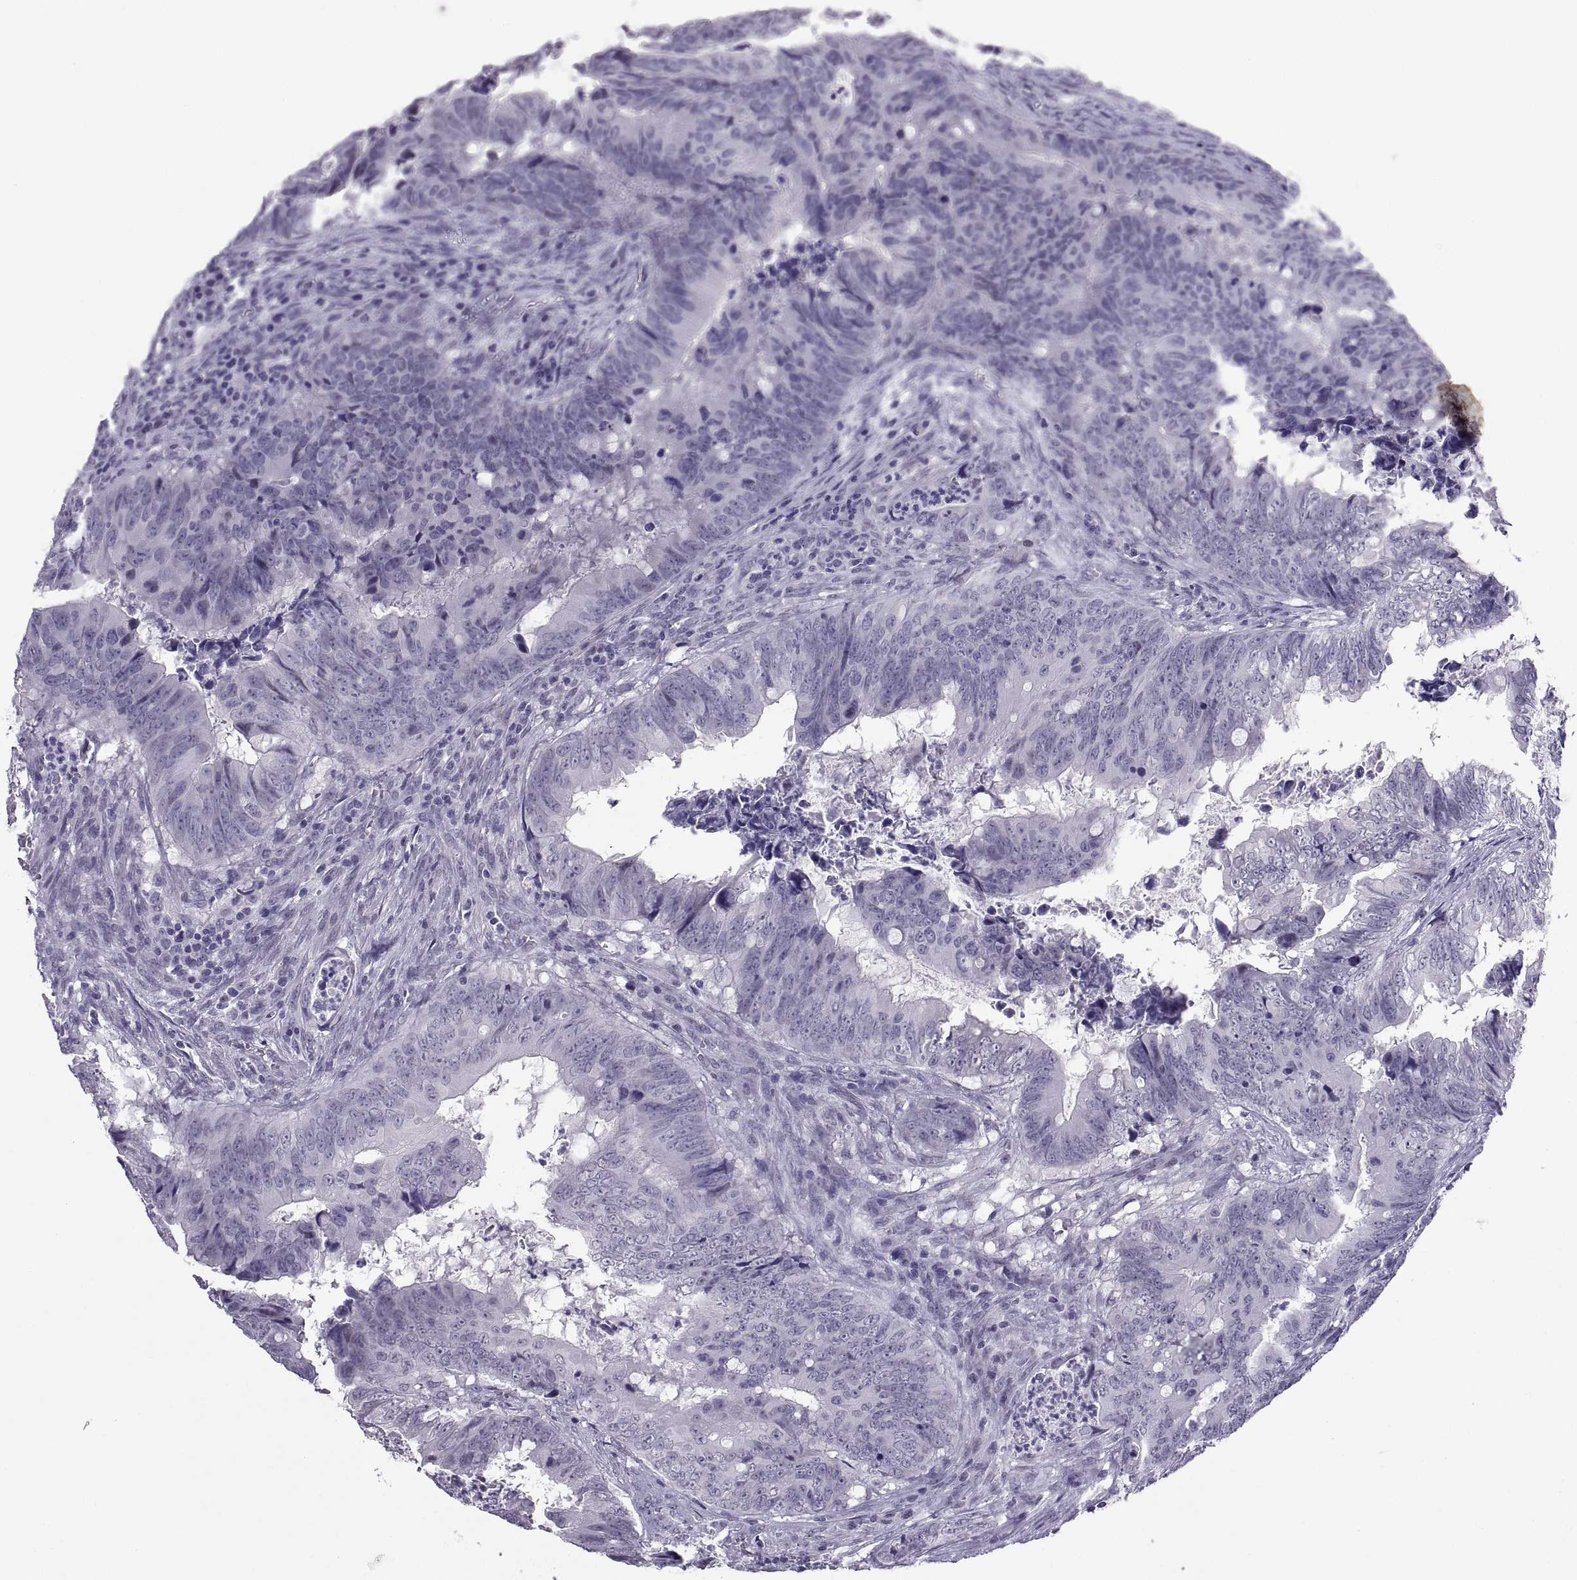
{"staining": {"intensity": "negative", "quantity": "none", "location": "none"}, "tissue": "colorectal cancer", "cell_type": "Tumor cells", "image_type": "cancer", "snomed": [{"axis": "morphology", "description": "Adenocarcinoma, NOS"}, {"axis": "topography", "description": "Colon"}], "caption": "Immunohistochemistry (IHC) of adenocarcinoma (colorectal) shows no expression in tumor cells.", "gene": "KRT77", "patient": {"sex": "female", "age": 82}}